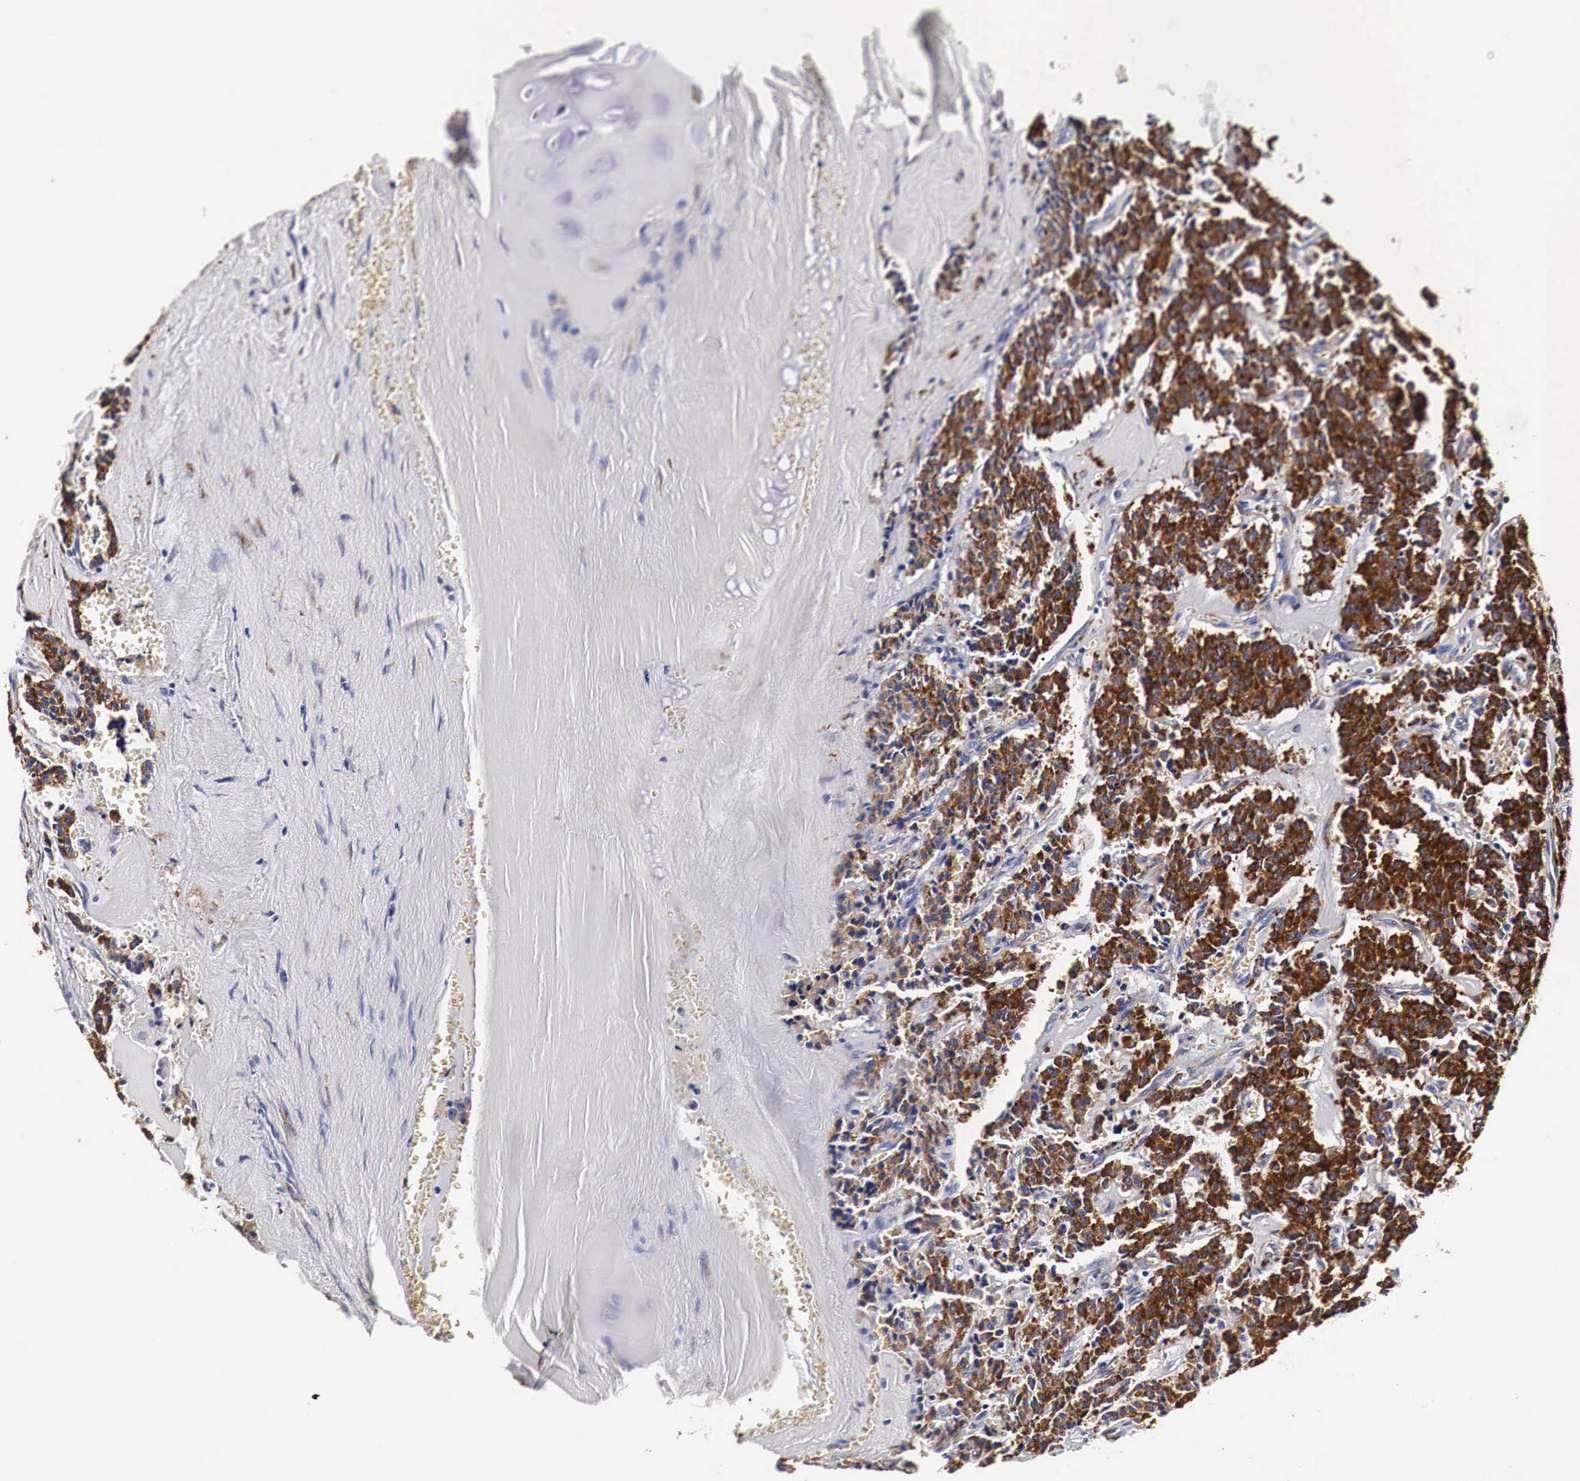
{"staining": {"intensity": "strong", "quantity": ">75%", "location": "cytoplasmic/membranous"}, "tissue": "carcinoid", "cell_type": "Tumor cells", "image_type": "cancer", "snomed": [{"axis": "morphology", "description": "Carcinoid, malignant, NOS"}, {"axis": "topography", "description": "Bronchus"}], "caption": "Immunohistochemical staining of carcinoid shows strong cytoplasmic/membranous protein expression in about >75% of tumor cells. (Brightfield microscopy of DAB IHC at high magnification).", "gene": "CKAP4", "patient": {"sex": "male", "age": 55}}